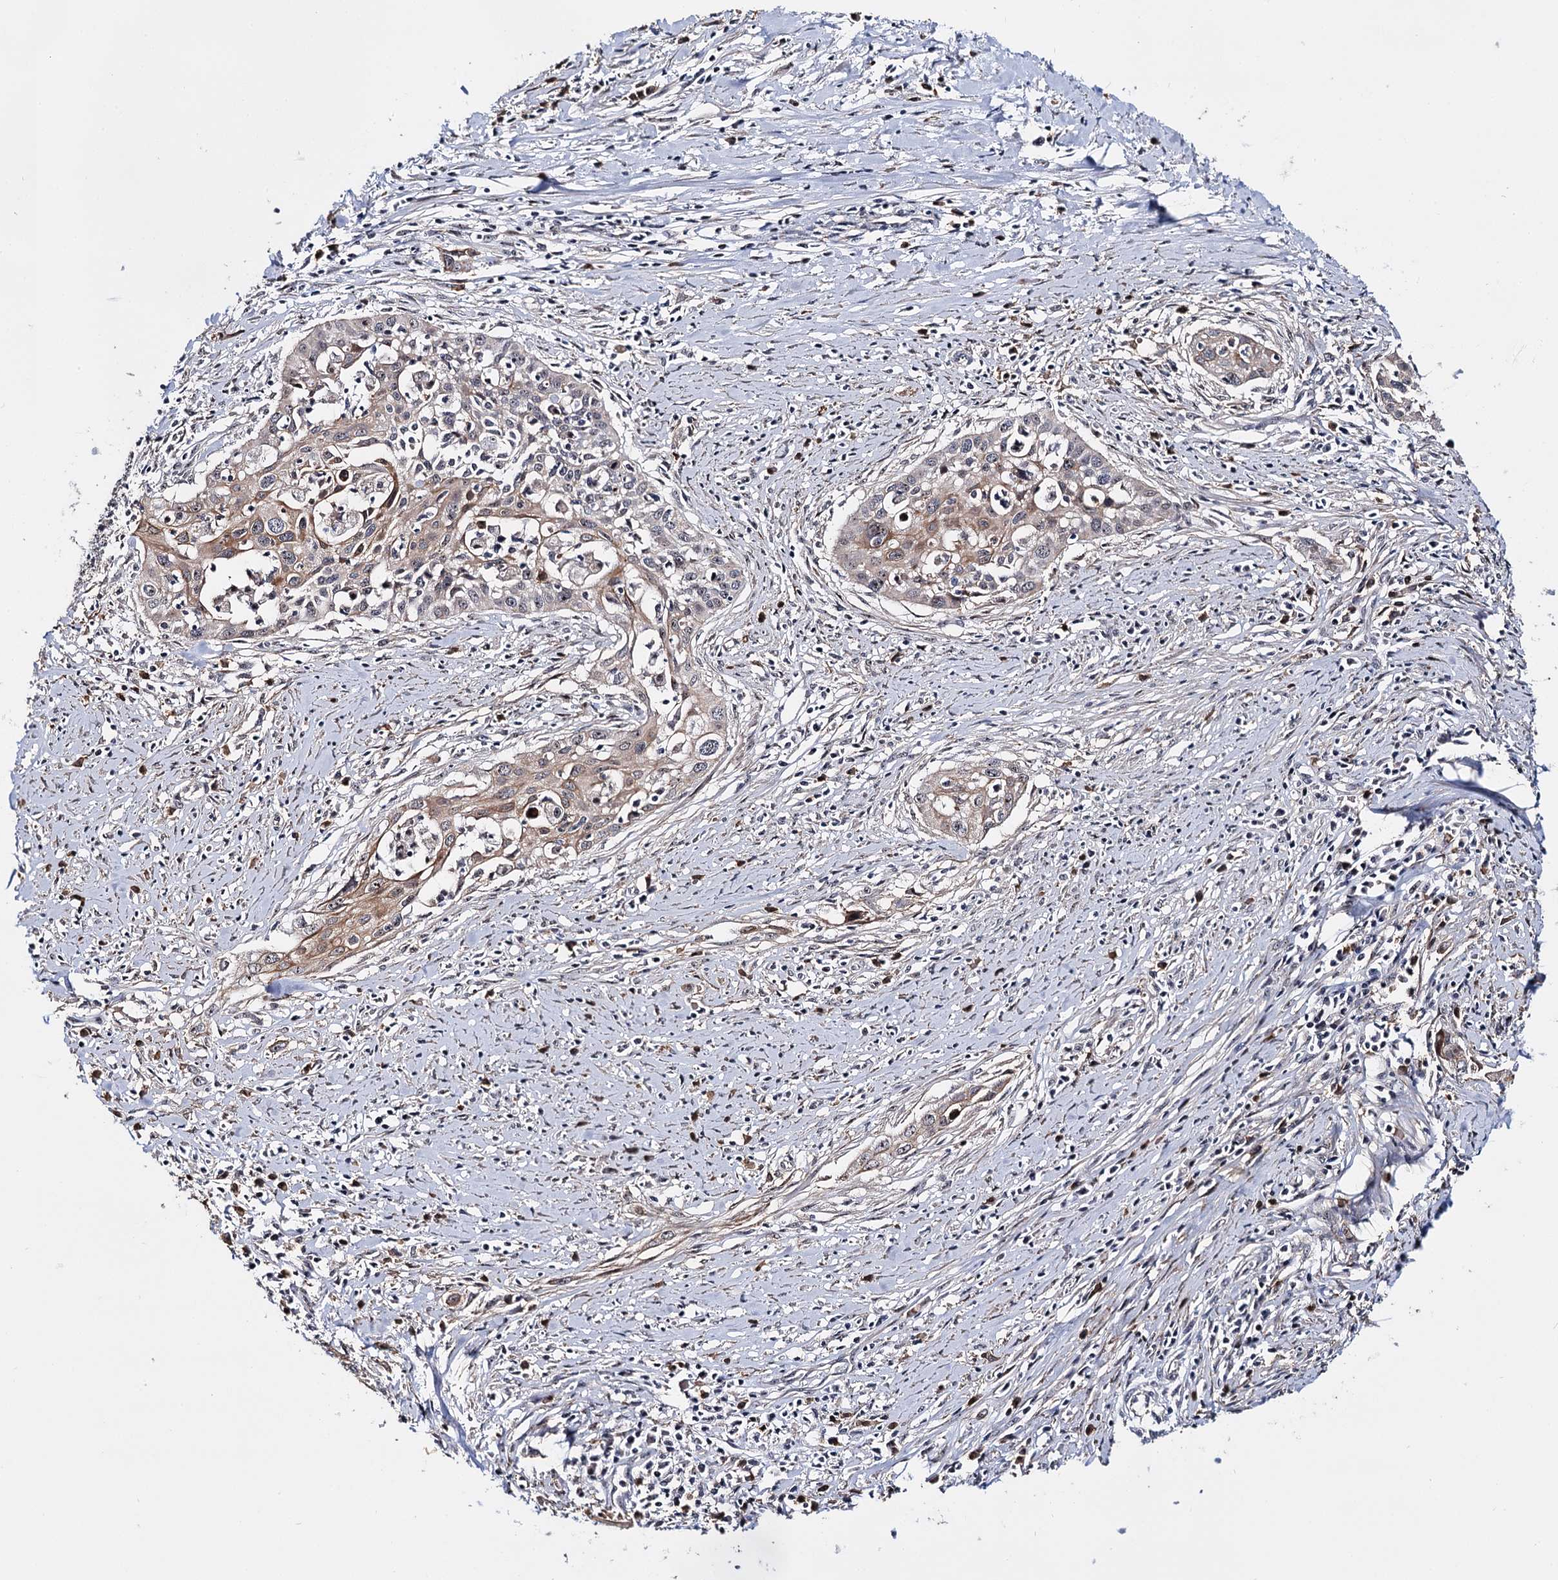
{"staining": {"intensity": "weak", "quantity": "25%-75%", "location": "cytoplasmic/membranous"}, "tissue": "cervical cancer", "cell_type": "Tumor cells", "image_type": "cancer", "snomed": [{"axis": "morphology", "description": "Squamous cell carcinoma, NOS"}, {"axis": "topography", "description": "Cervix"}], "caption": "A brown stain shows weak cytoplasmic/membranous staining of a protein in cervical cancer tumor cells. (DAB (3,3'-diaminobenzidine) IHC with brightfield microscopy, high magnification).", "gene": "SUPT20H", "patient": {"sex": "female", "age": 34}}